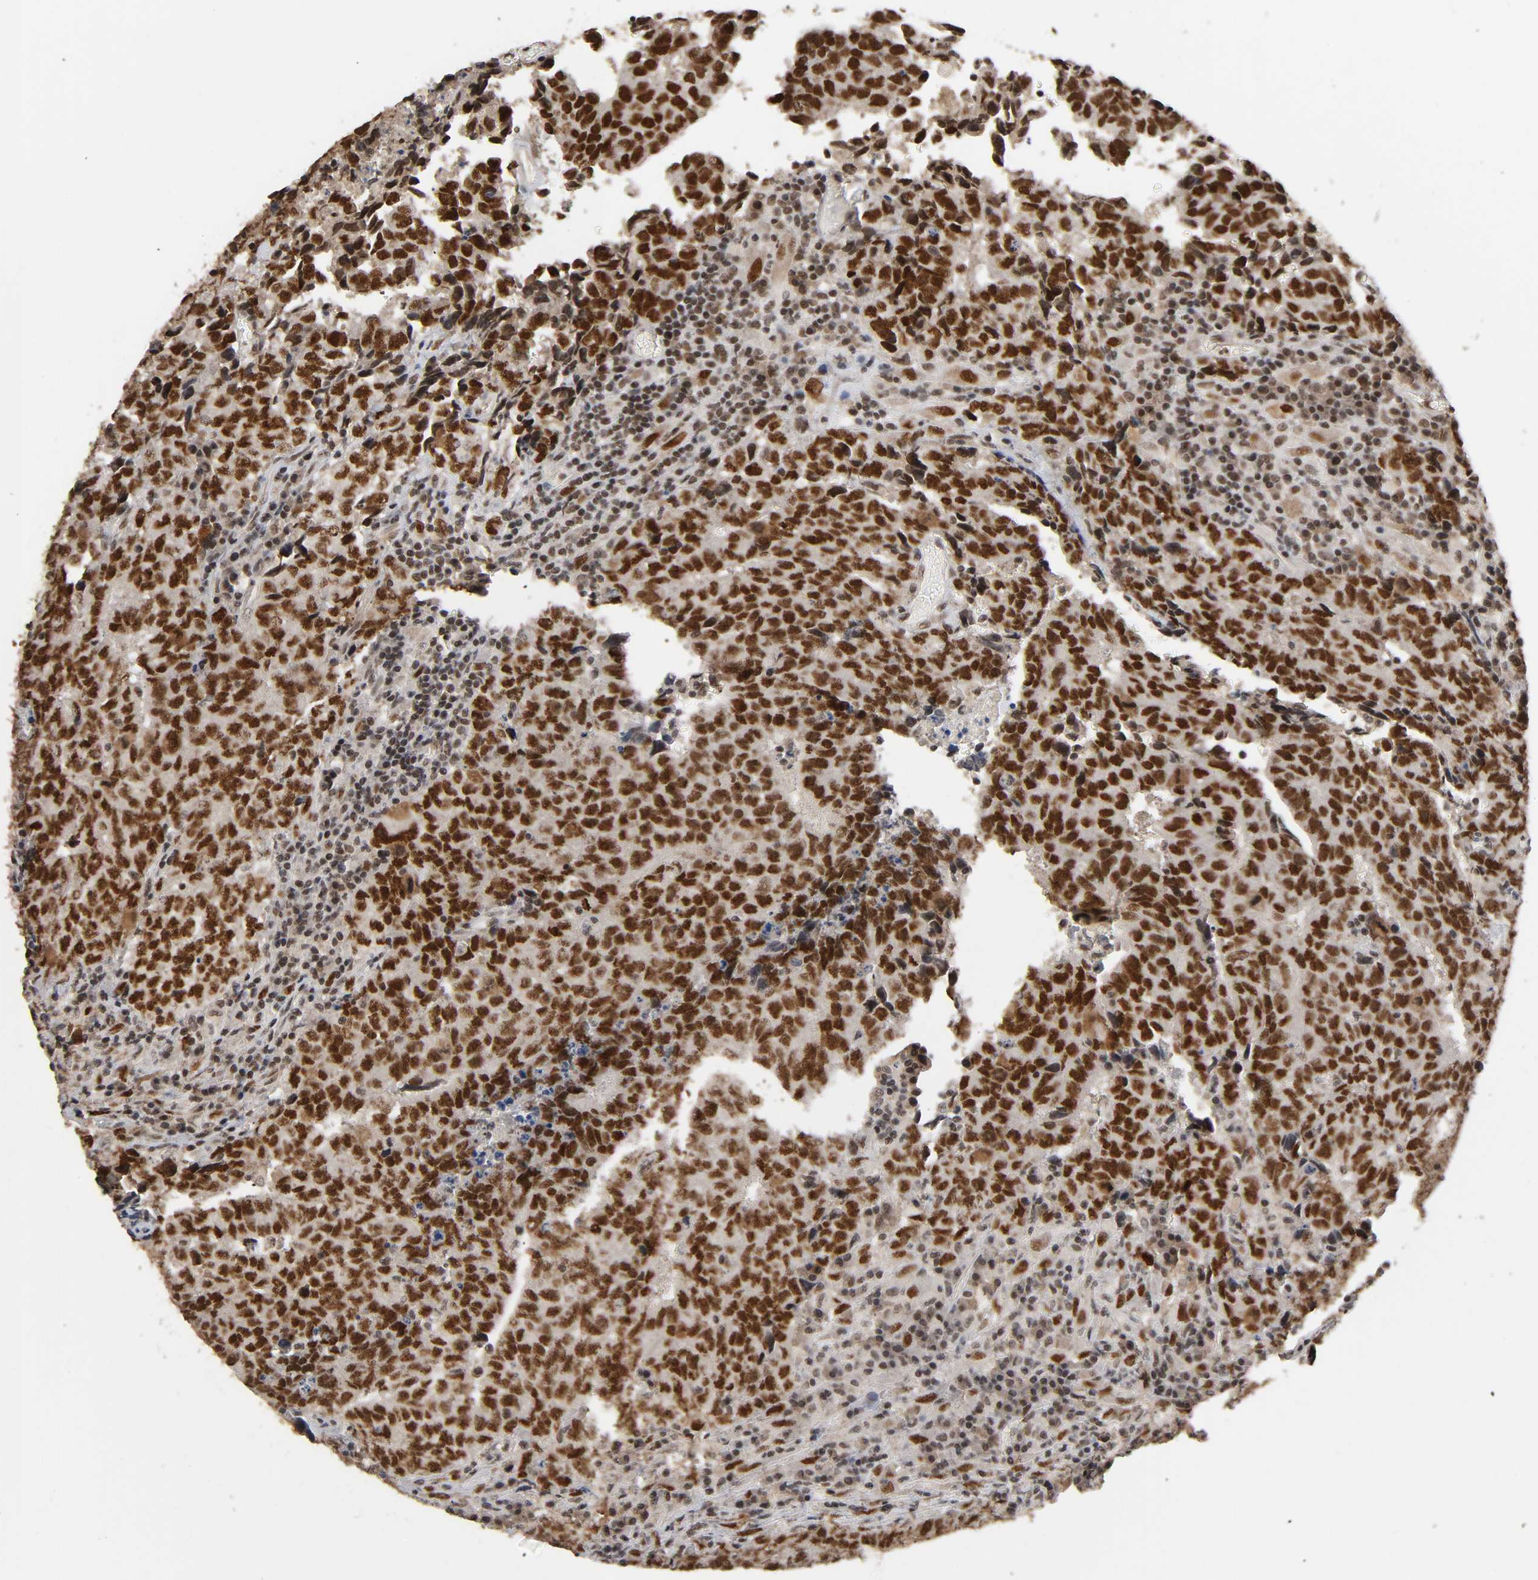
{"staining": {"intensity": "strong", "quantity": ">75%", "location": "cytoplasmic/membranous,nuclear"}, "tissue": "testis cancer", "cell_type": "Tumor cells", "image_type": "cancer", "snomed": [{"axis": "morphology", "description": "Necrosis, NOS"}, {"axis": "morphology", "description": "Carcinoma, Embryonal, NOS"}, {"axis": "topography", "description": "Testis"}], "caption": "The photomicrograph demonstrates a brown stain indicating the presence of a protein in the cytoplasmic/membranous and nuclear of tumor cells in testis cancer (embryonal carcinoma).", "gene": "ZNF384", "patient": {"sex": "male", "age": 19}}